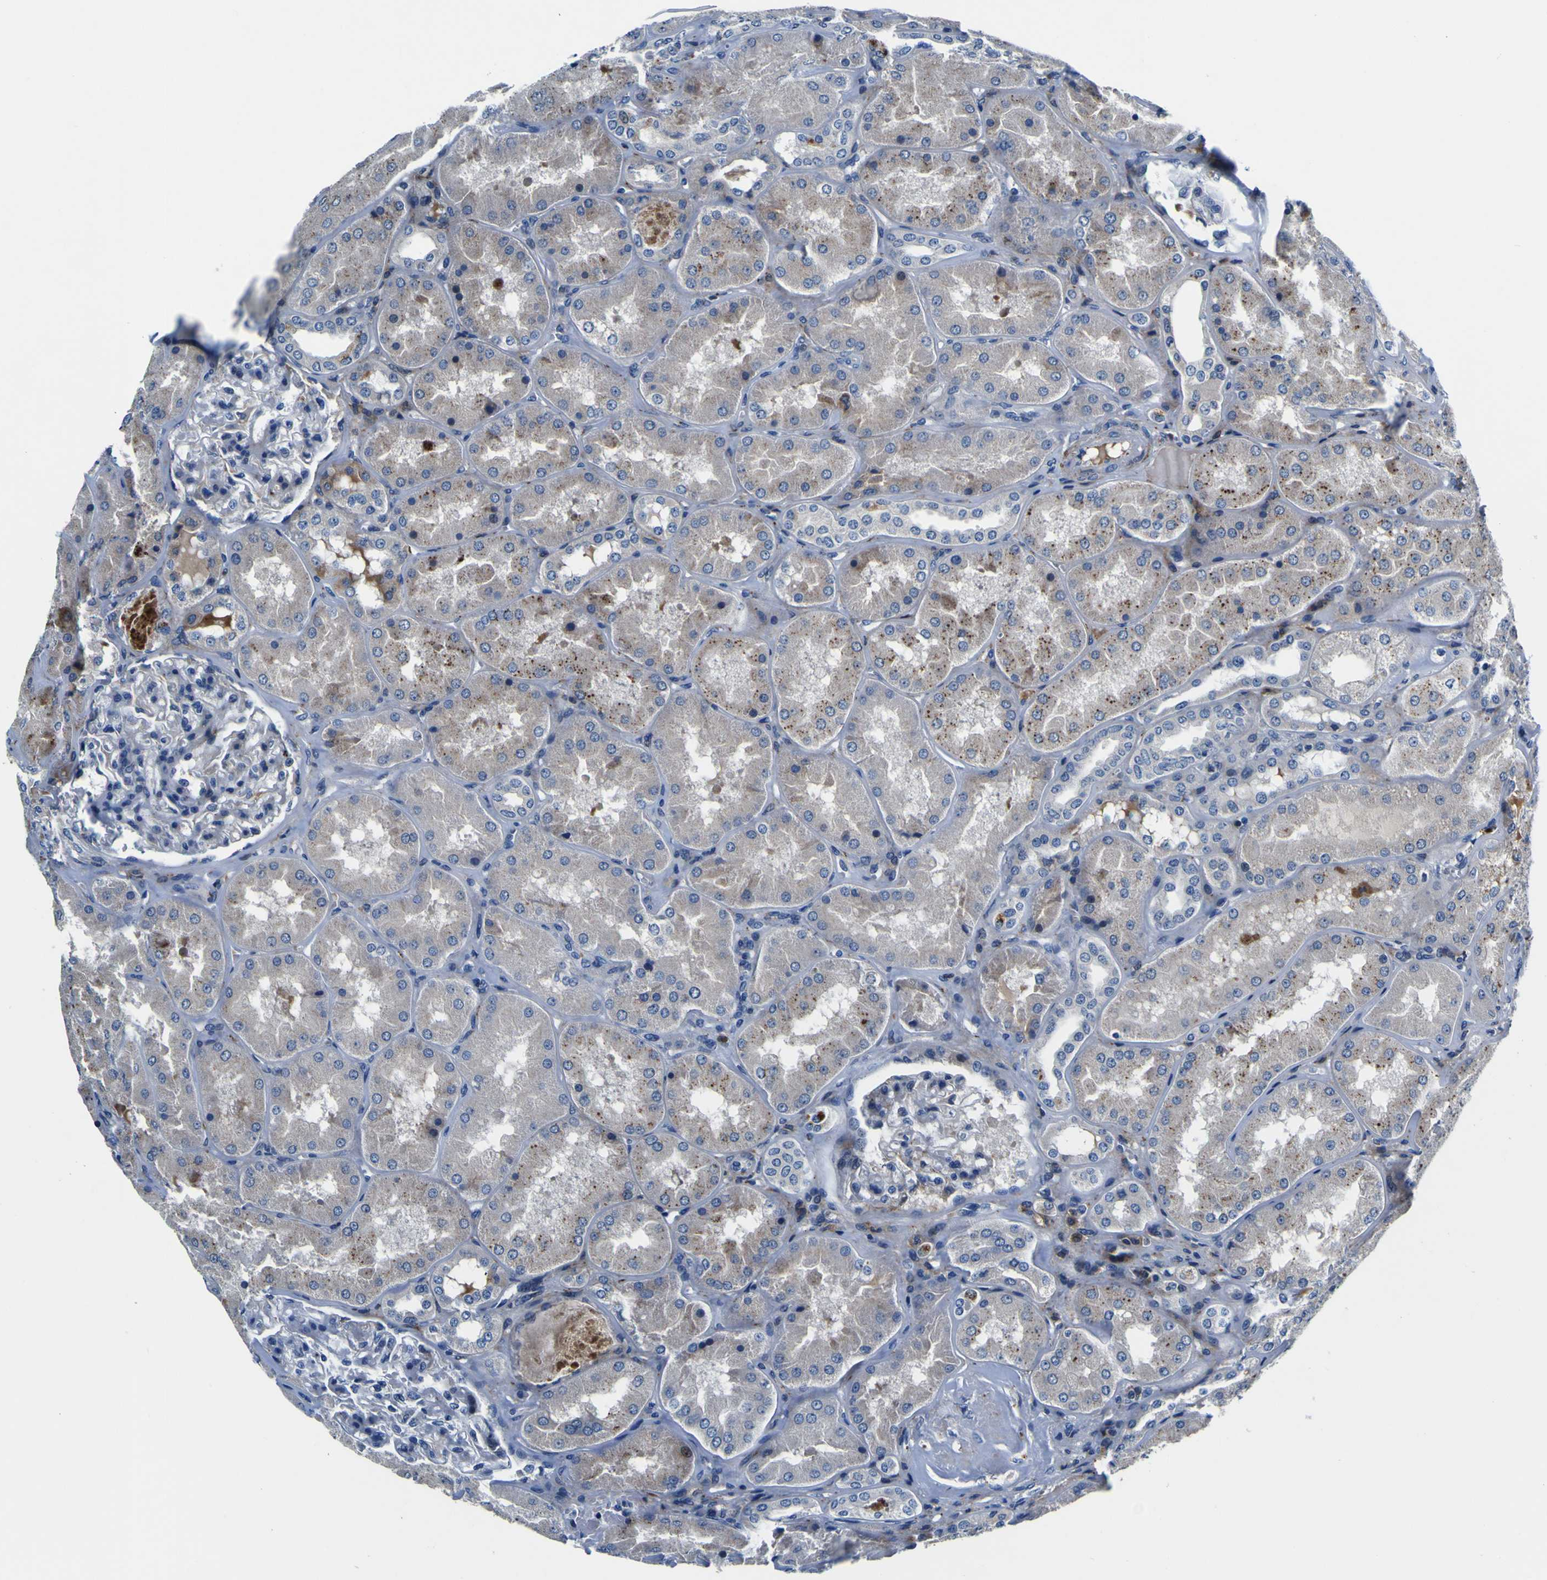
{"staining": {"intensity": "moderate", "quantity": "<25%", "location": "cytoplasmic/membranous"}, "tissue": "kidney", "cell_type": "Cells in glomeruli", "image_type": "normal", "snomed": [{"axis": "morphology", "description": "Normal tissue, NOS"}, {"axis": "topography", "description": "Kidney"}], "caption": "Immunohistochemical staining of normal human kidney reveals <25% levels of moderate cytoplasmic/membranous protein expression in about <25% of cells in glomeruli.", "gene": "AGAP3", "patient": {"sex": "female", "age": 56}}